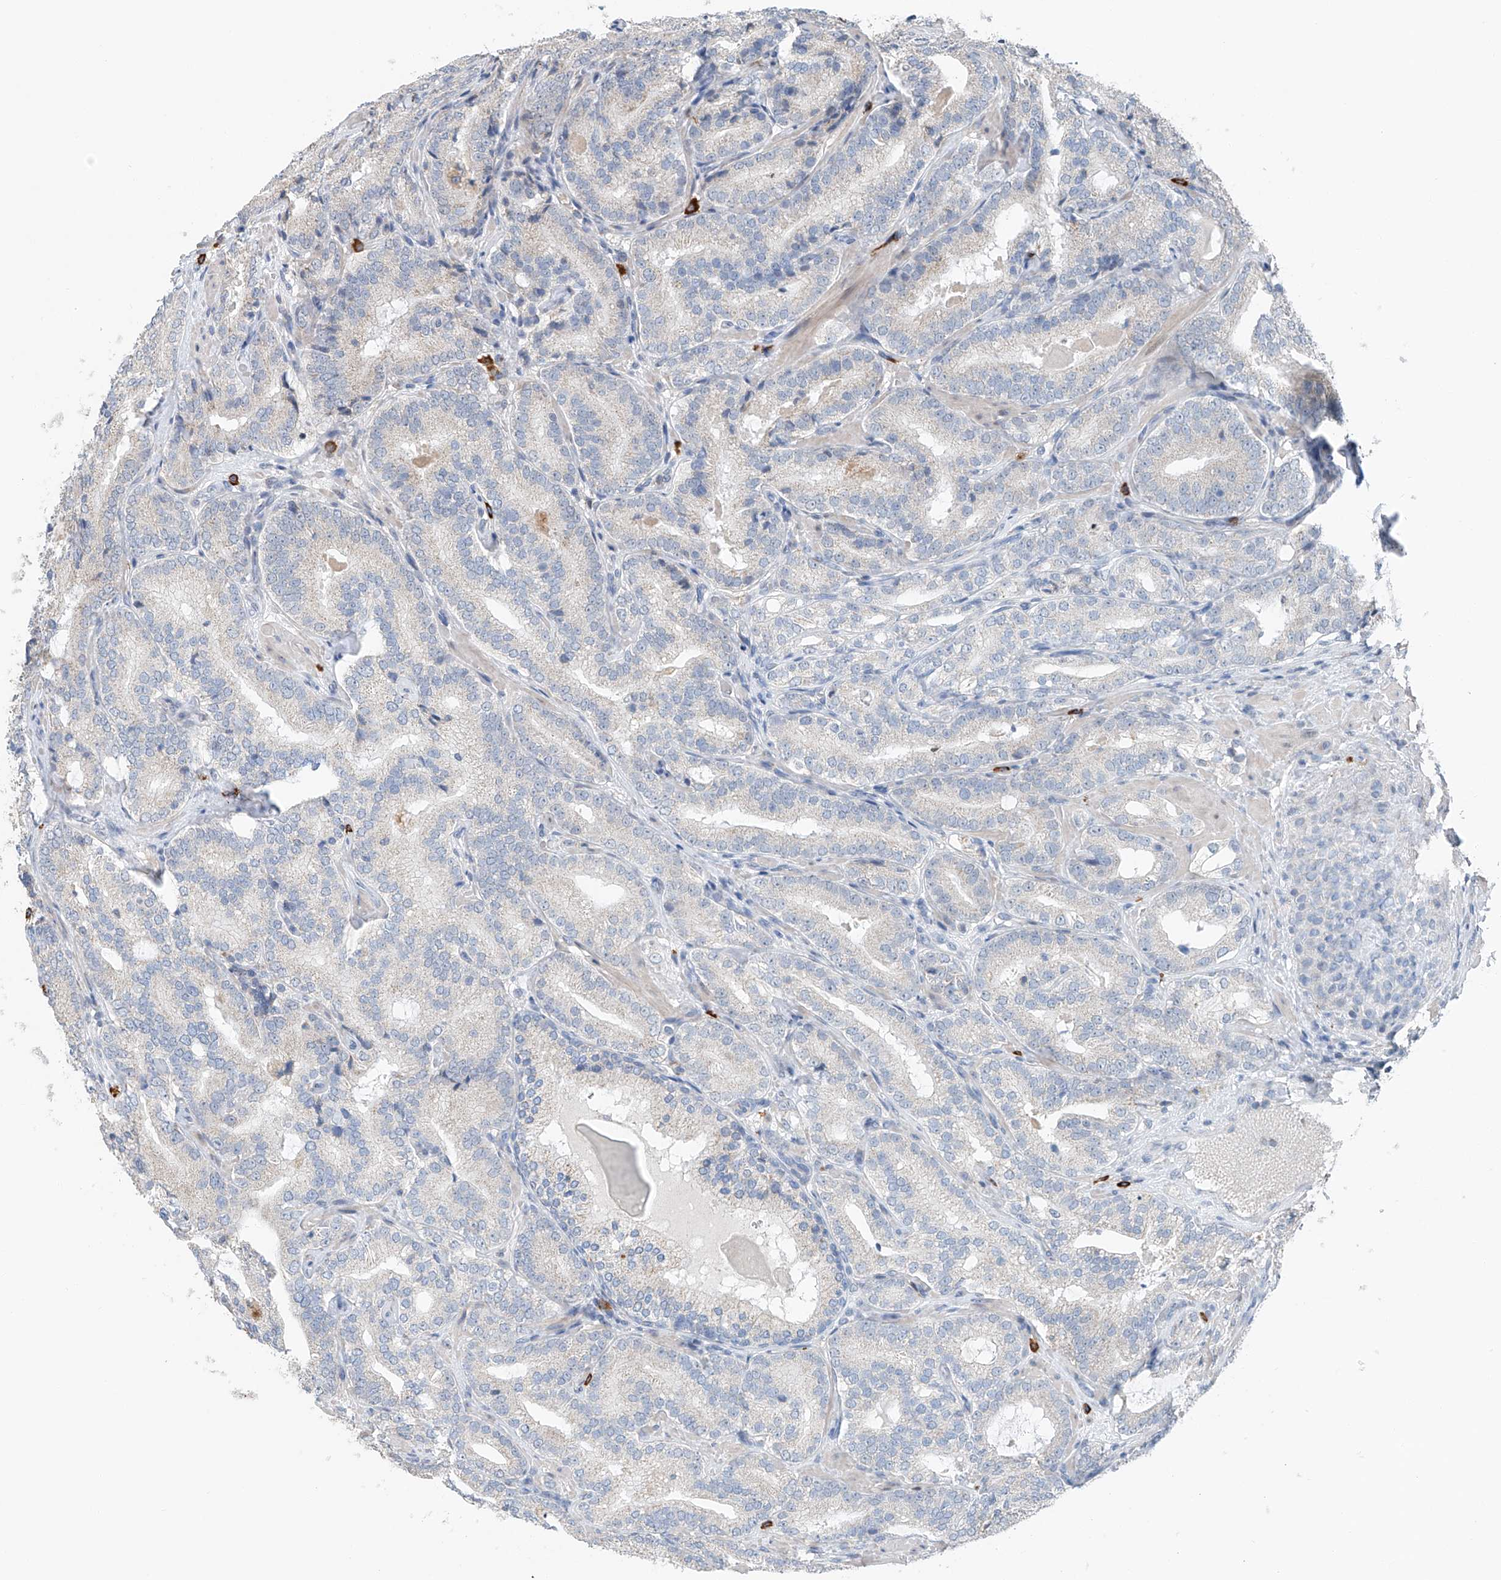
{"staining": {"intensity": "negative", "quantity": "none", "location": "none"}, "tissue": "prostate cancer", "cell_type": "Tumor cells", "image_type": "cancer", "snomed": [{"axis": "morphology", "description": "Adenocarcinoma, High grade"}, {"axis": "topography", "description": "Prostate"}], "caption": "IHC of prostate adenocarcinoma (high-grade) reveals no positivity in tumor cells. The staining was performed using DAB to visualize the protein expression in brown, while the nuclei were stained in blue with hematoxylin (Magnification: 20x).", "gene": "KLF15", "patient": {"sex": "male", "age": 57}}